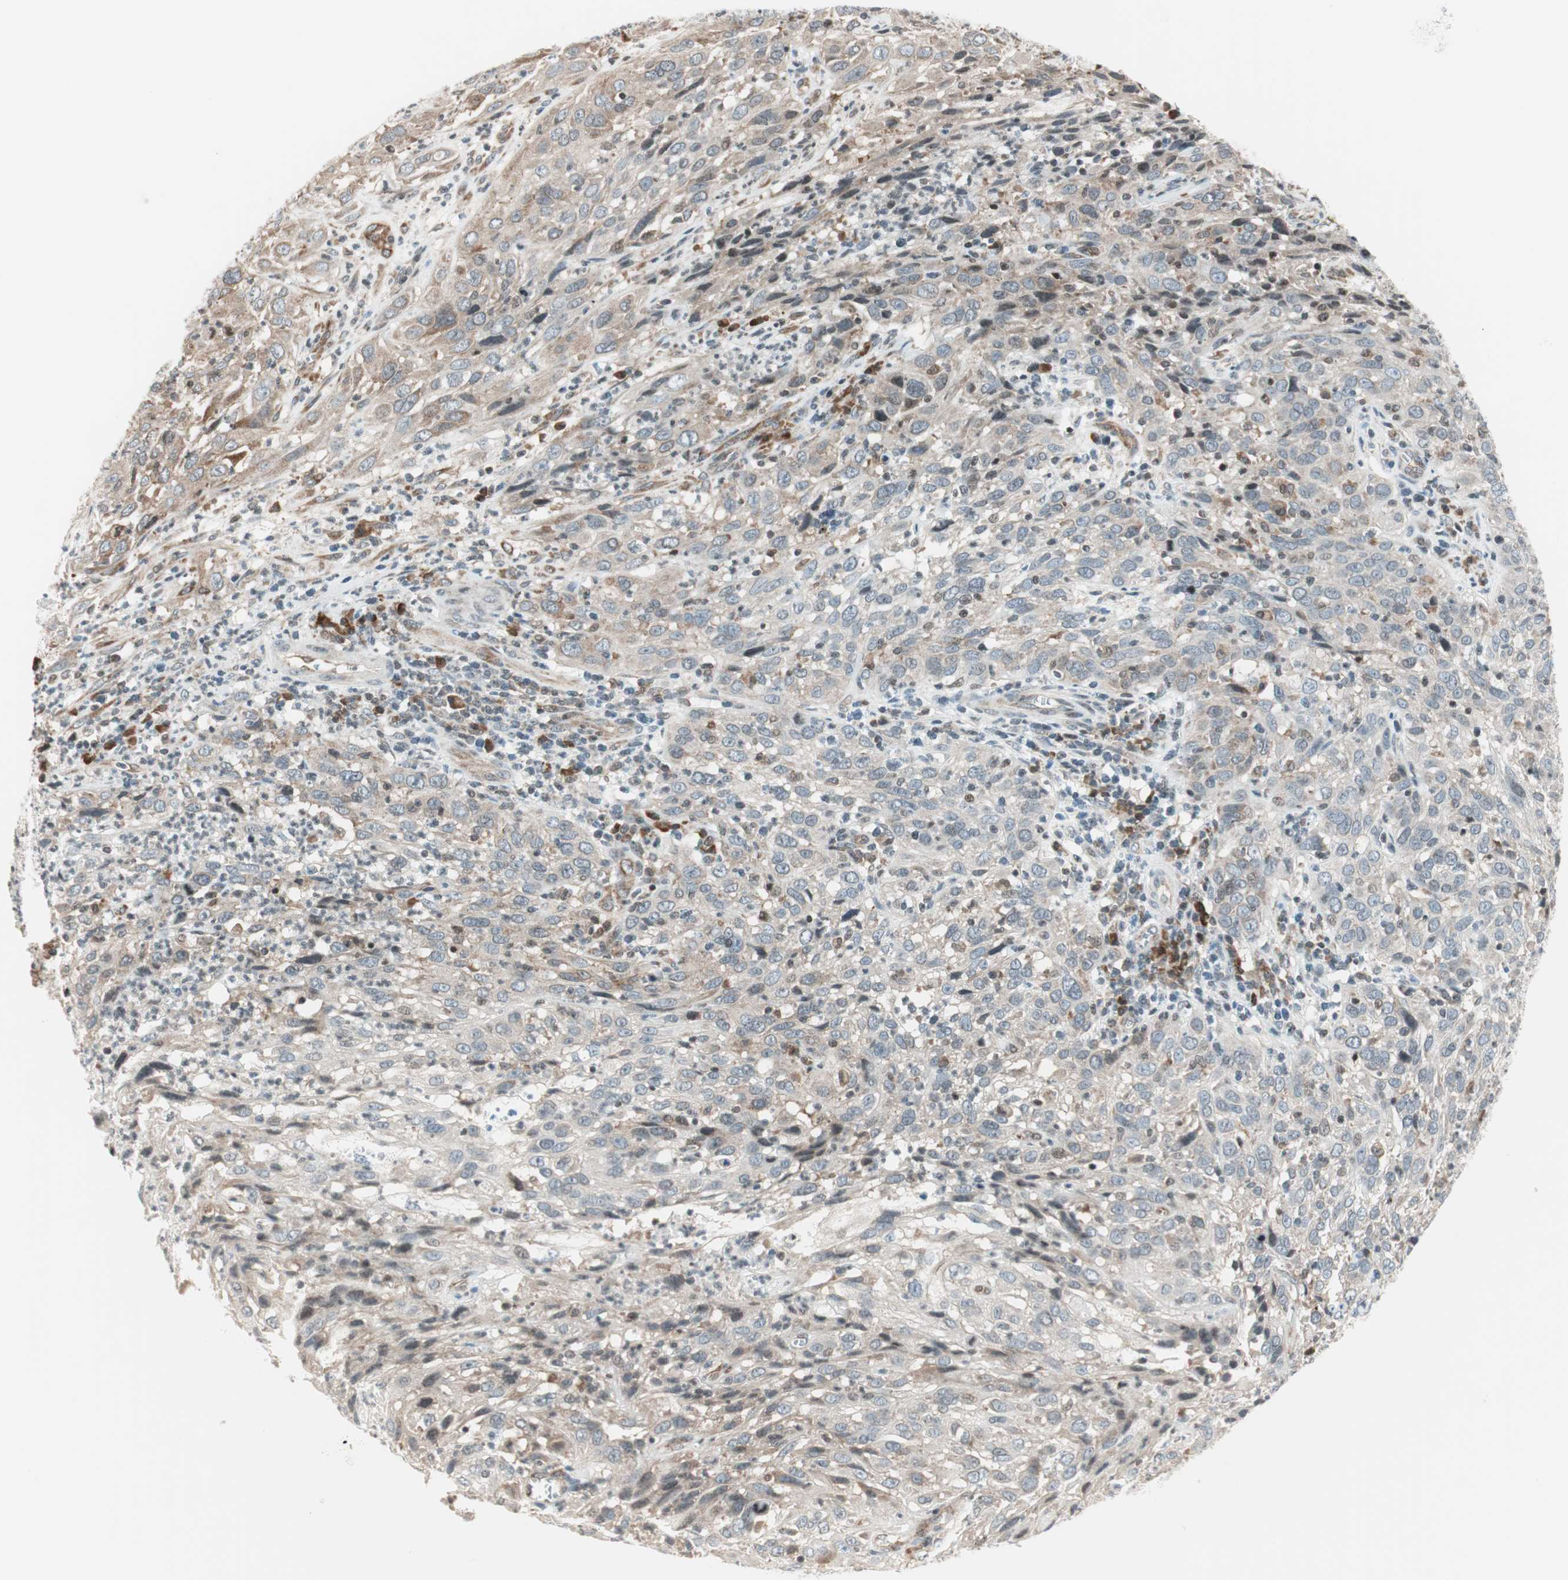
{"staining": {"intensity": "weak", "quantity": "25%-75%", "location": "cytoplasmic/membranous"}, "tissue": "cervical cancer", "cell_type": "Tumor cells", "image_type": "cancer", "snomed": [{"axis": "morphology", "description": "Squamous cell carcinoma, NOS"}, {"axis": "topography", "description": "Cervix"}], "caption": "Weak cytoplasmic/membranous expression for a protein is identified in about 25%-75% of tumor cells of cervical squamous cell carcinoma using immunohistochemistry.", "gene": "TPT1", "patient": {"sex": "female", "age": 32}}